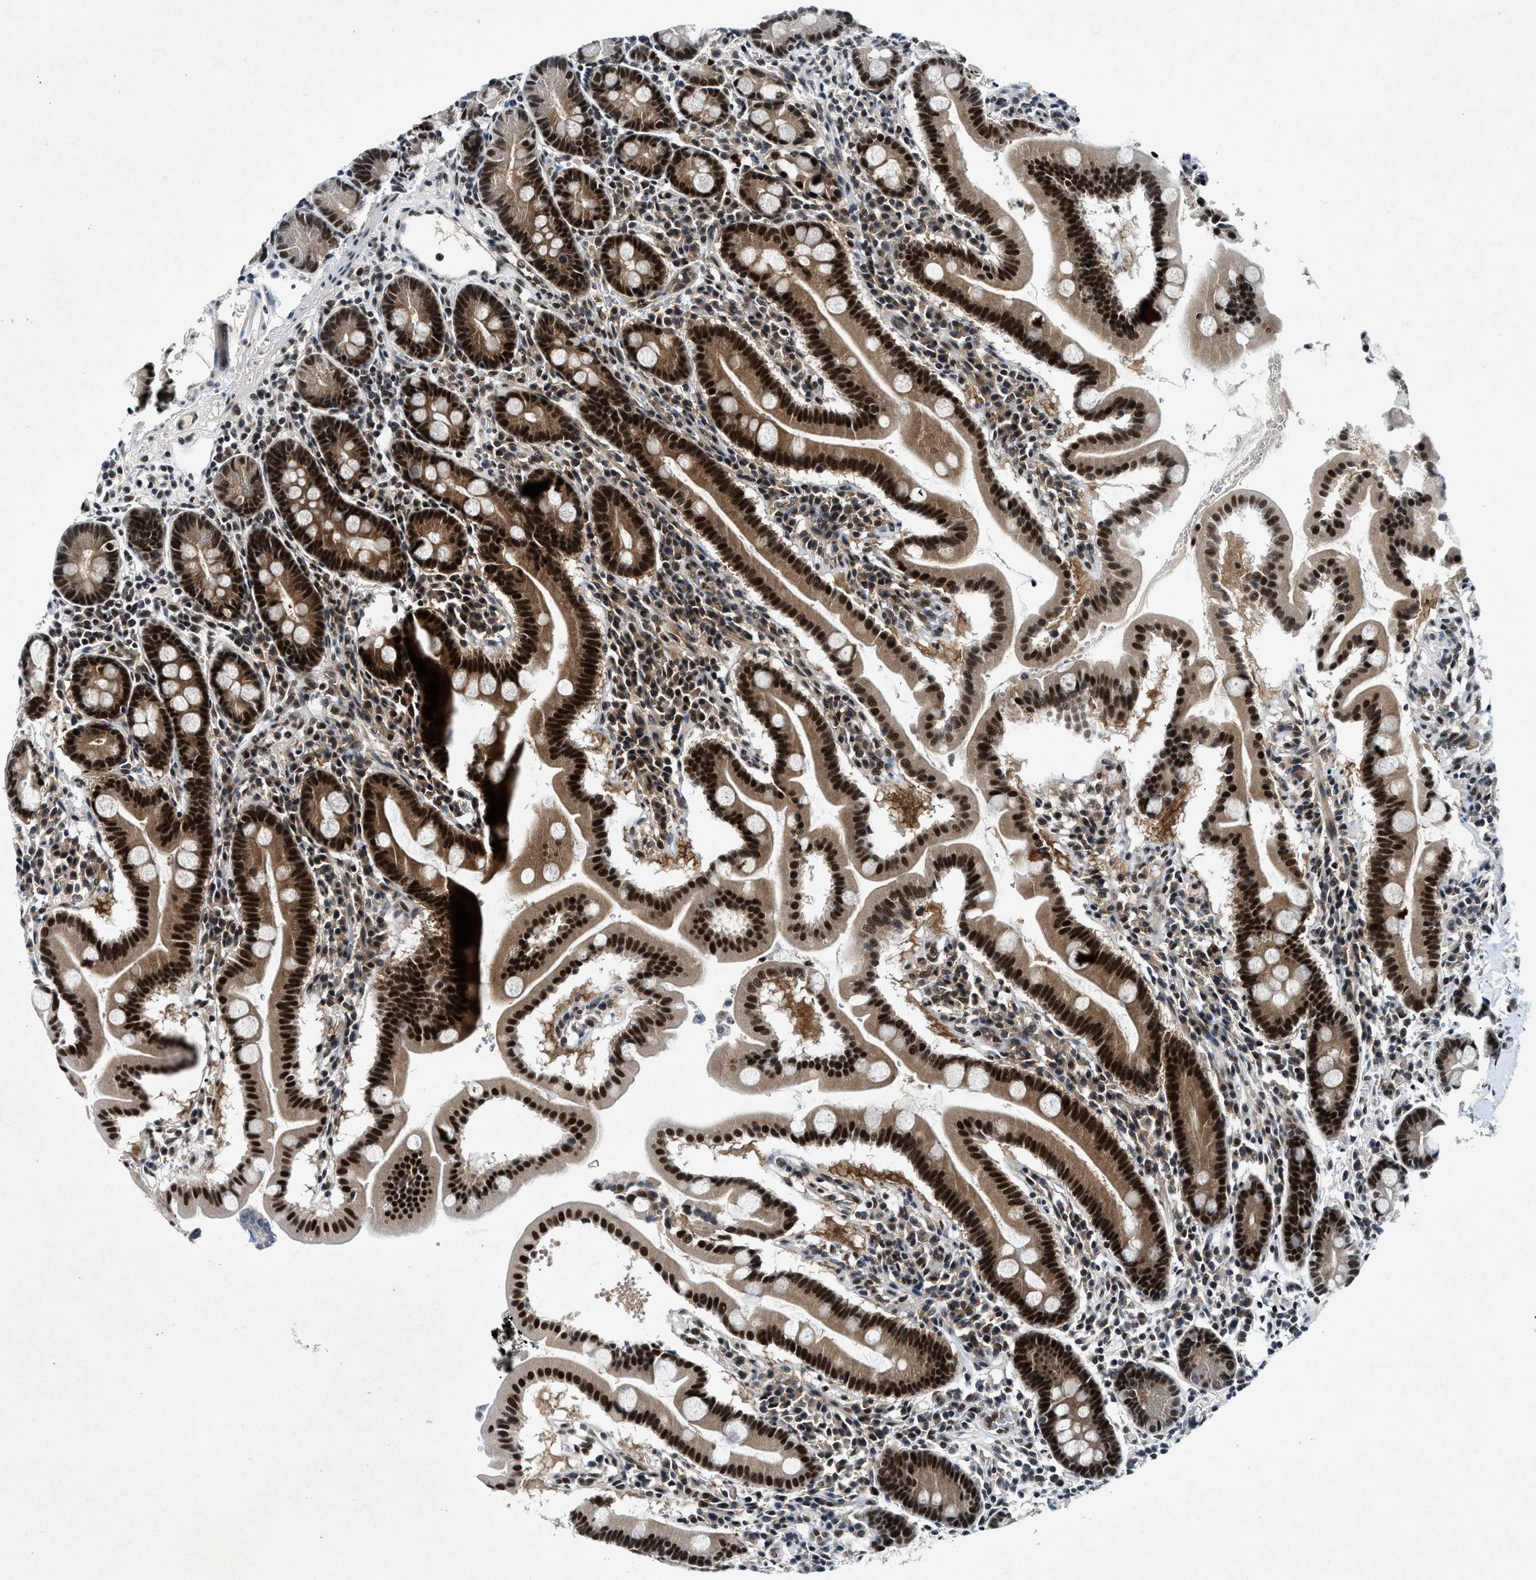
{"staining": {"intensity": "strong", "quantity": ">75%", "location": "cytoplasmic/membranous,nuclear"}, "tissue": "duodenum", "cell_type": "Glandular cells", "image_type": "normal", "snomed": [{"axis": "morphology", "description": "Normal tissue, NOS"}, {"axis": "topography", "description": "Duodenum"}], "caption": "Protein expression analysis of normal human duodenum reveals strong cytoplasmic/membranous,nuclear expression in approximately >75% of glandular cells. Nuclei are stained in blue.", "gene": "NCOA1", "patient": {"sex": "male", "age": 50}}